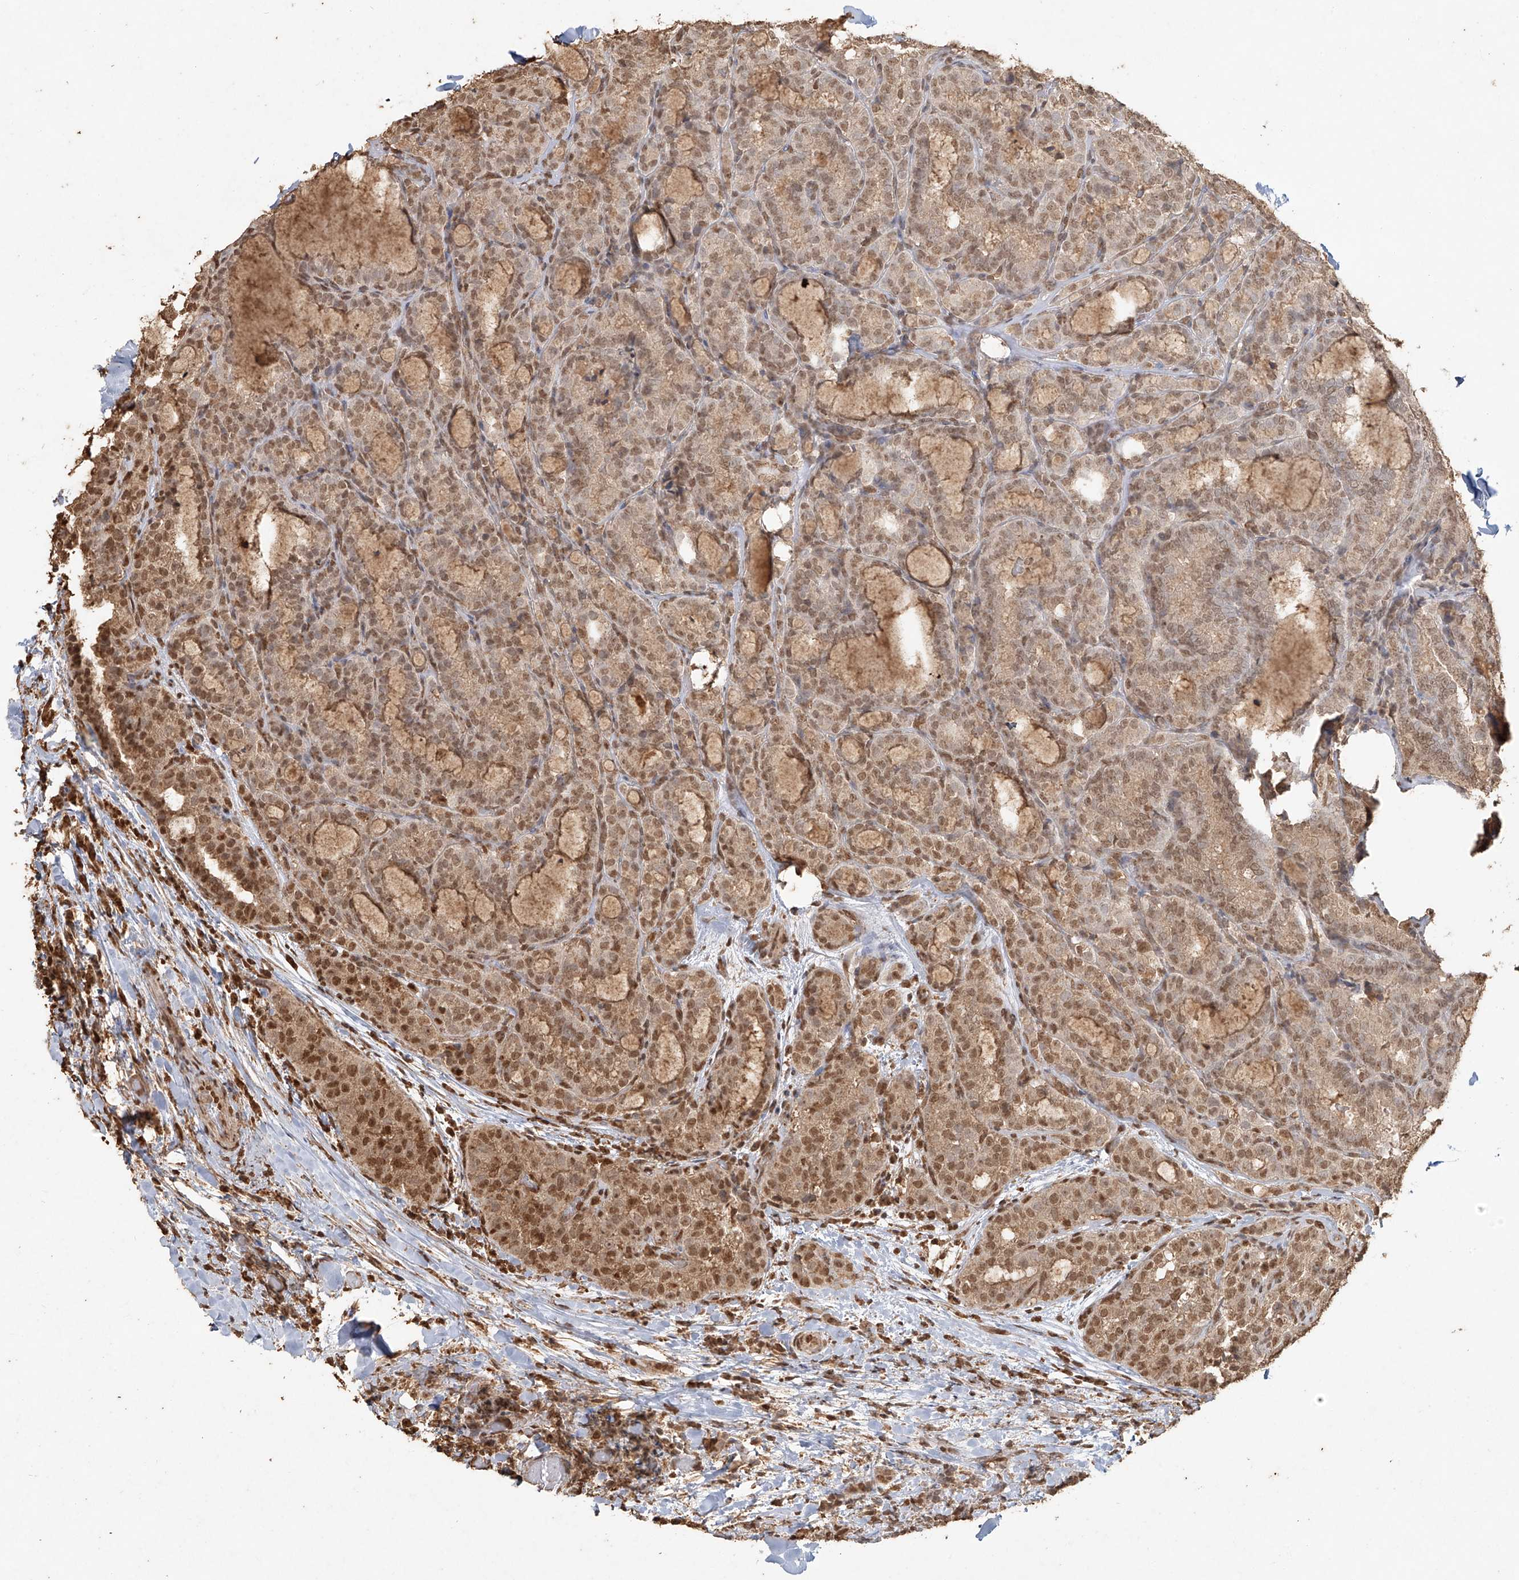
{"staining": {"intensity": "moderate", "quantity": ">75%", "location": "nuclear"}, "tissue": "thyroid cancer", "cell_type": "Tumor cells", "image_type": "cancer", "snomed": [{"axis": "morphology", "description": "Normal tissue, NOS"}, {"axis": "morphology", "description": "Papillary adenocarcinoma, NOS"}, {"axis": "topography", "description": "Thyroid gland"}], "caption": "Protein analysis of thyroid papillary adenocarcinoma tissue demonstrates moderate nuclear expression in approximately >75% of tumor cells. Immunohistochemistry stains the protein of interest in brown and the nuclei are stained blue.", "gene": "TIGAR", "patient": {"sex": "female", "age": 30}}